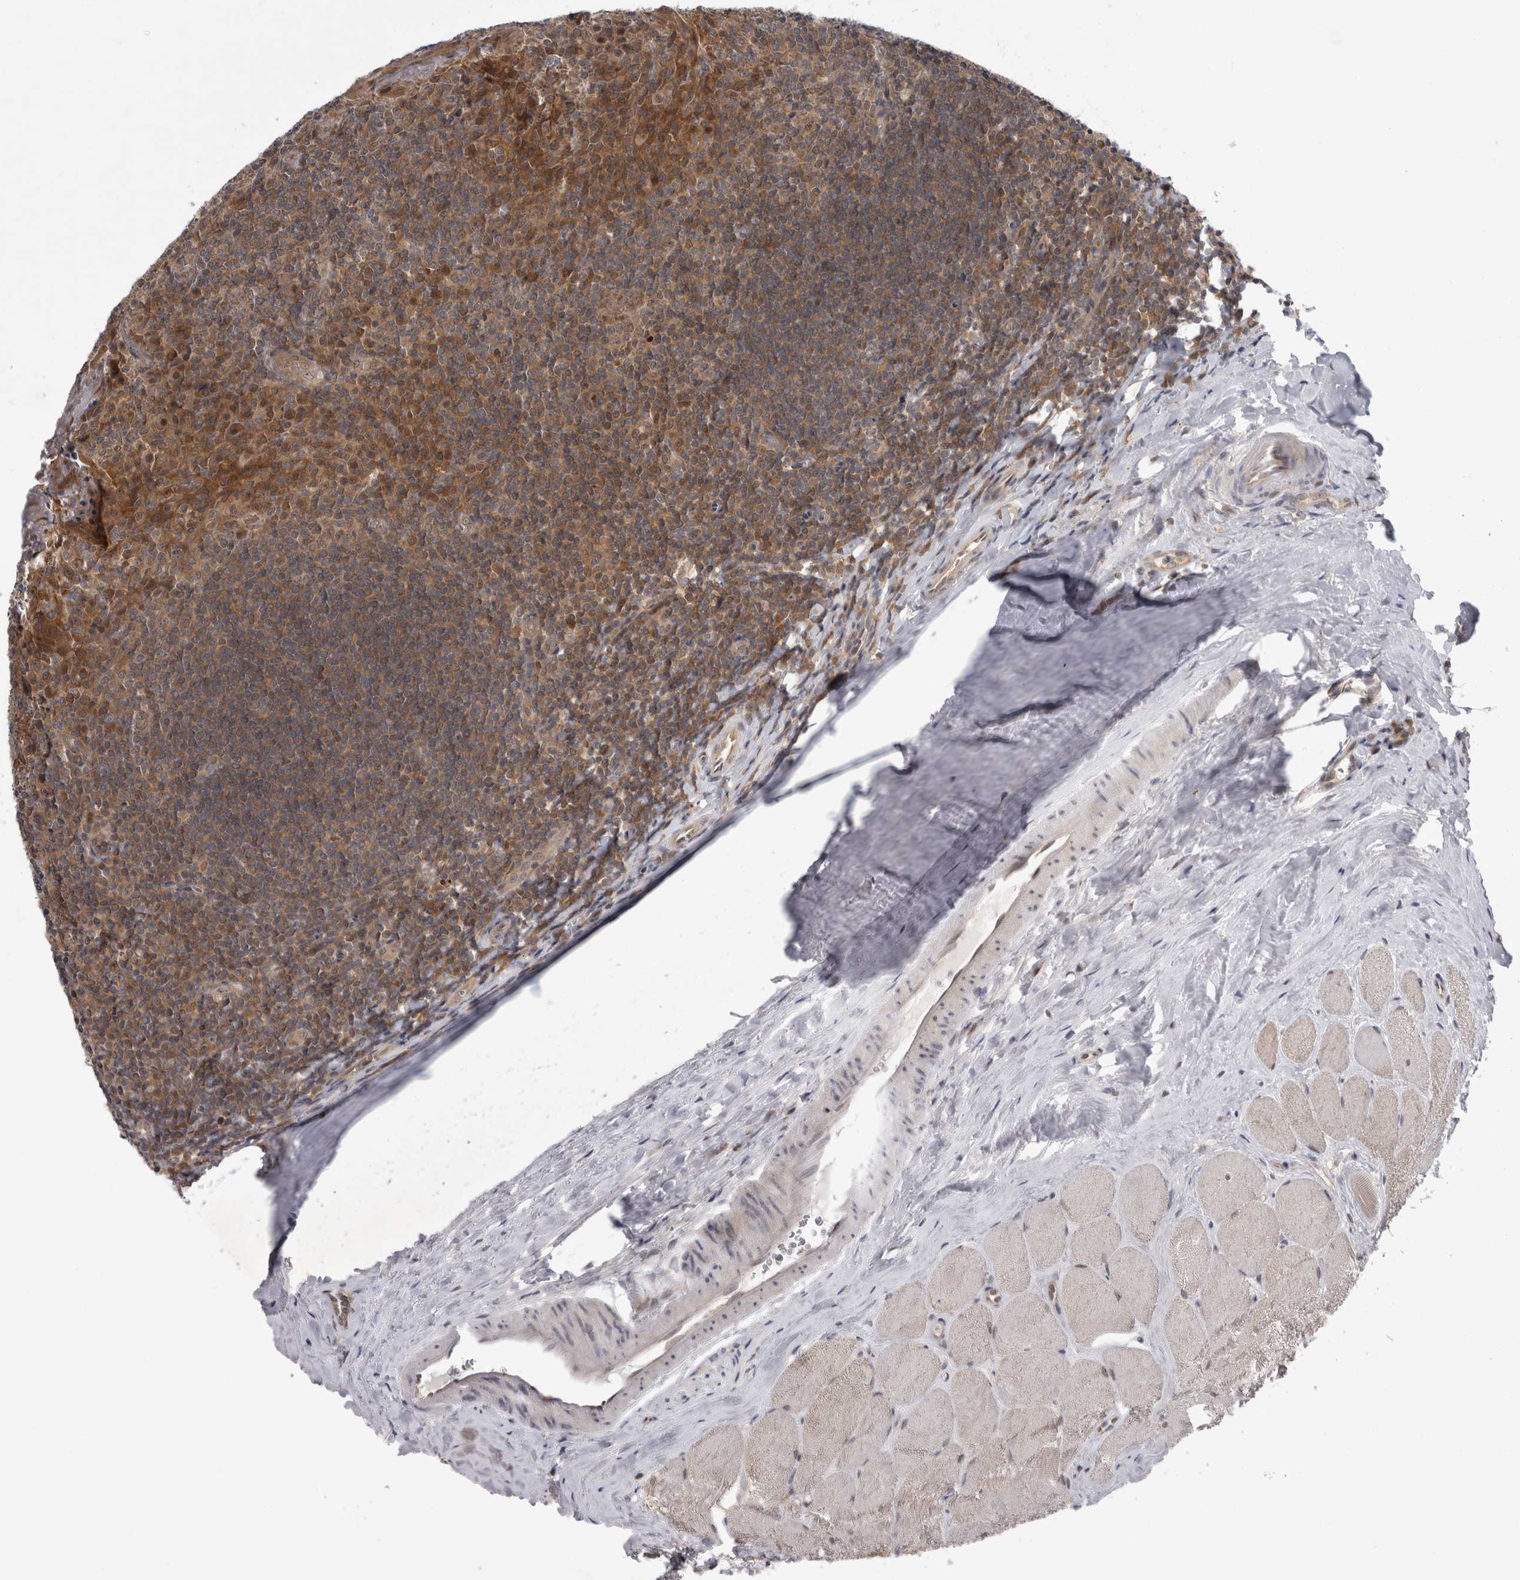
{"staining": {"intensity": "moderate", "quantity": ">75%", "location": "cytoplasmic/membranous,nuclear"}, "tissue": "tonsil", "cell_type": "Germinal center cells", "image_type": "normal", "snomed": [{"axis": "morphology", "description": "Normal tissue, NOS"}, {"axis": "topography", "description": "Tonsil"}], "caption": "Immunohistochemical staining of unremarkable human tonsil exhibits >75% levels of moderate cytoplasmic/membranous,nuclear protein staining in about >75% of germinal center cells.", "gene": "PSMB2", "patient": {"sex": "male", "age": 27}}